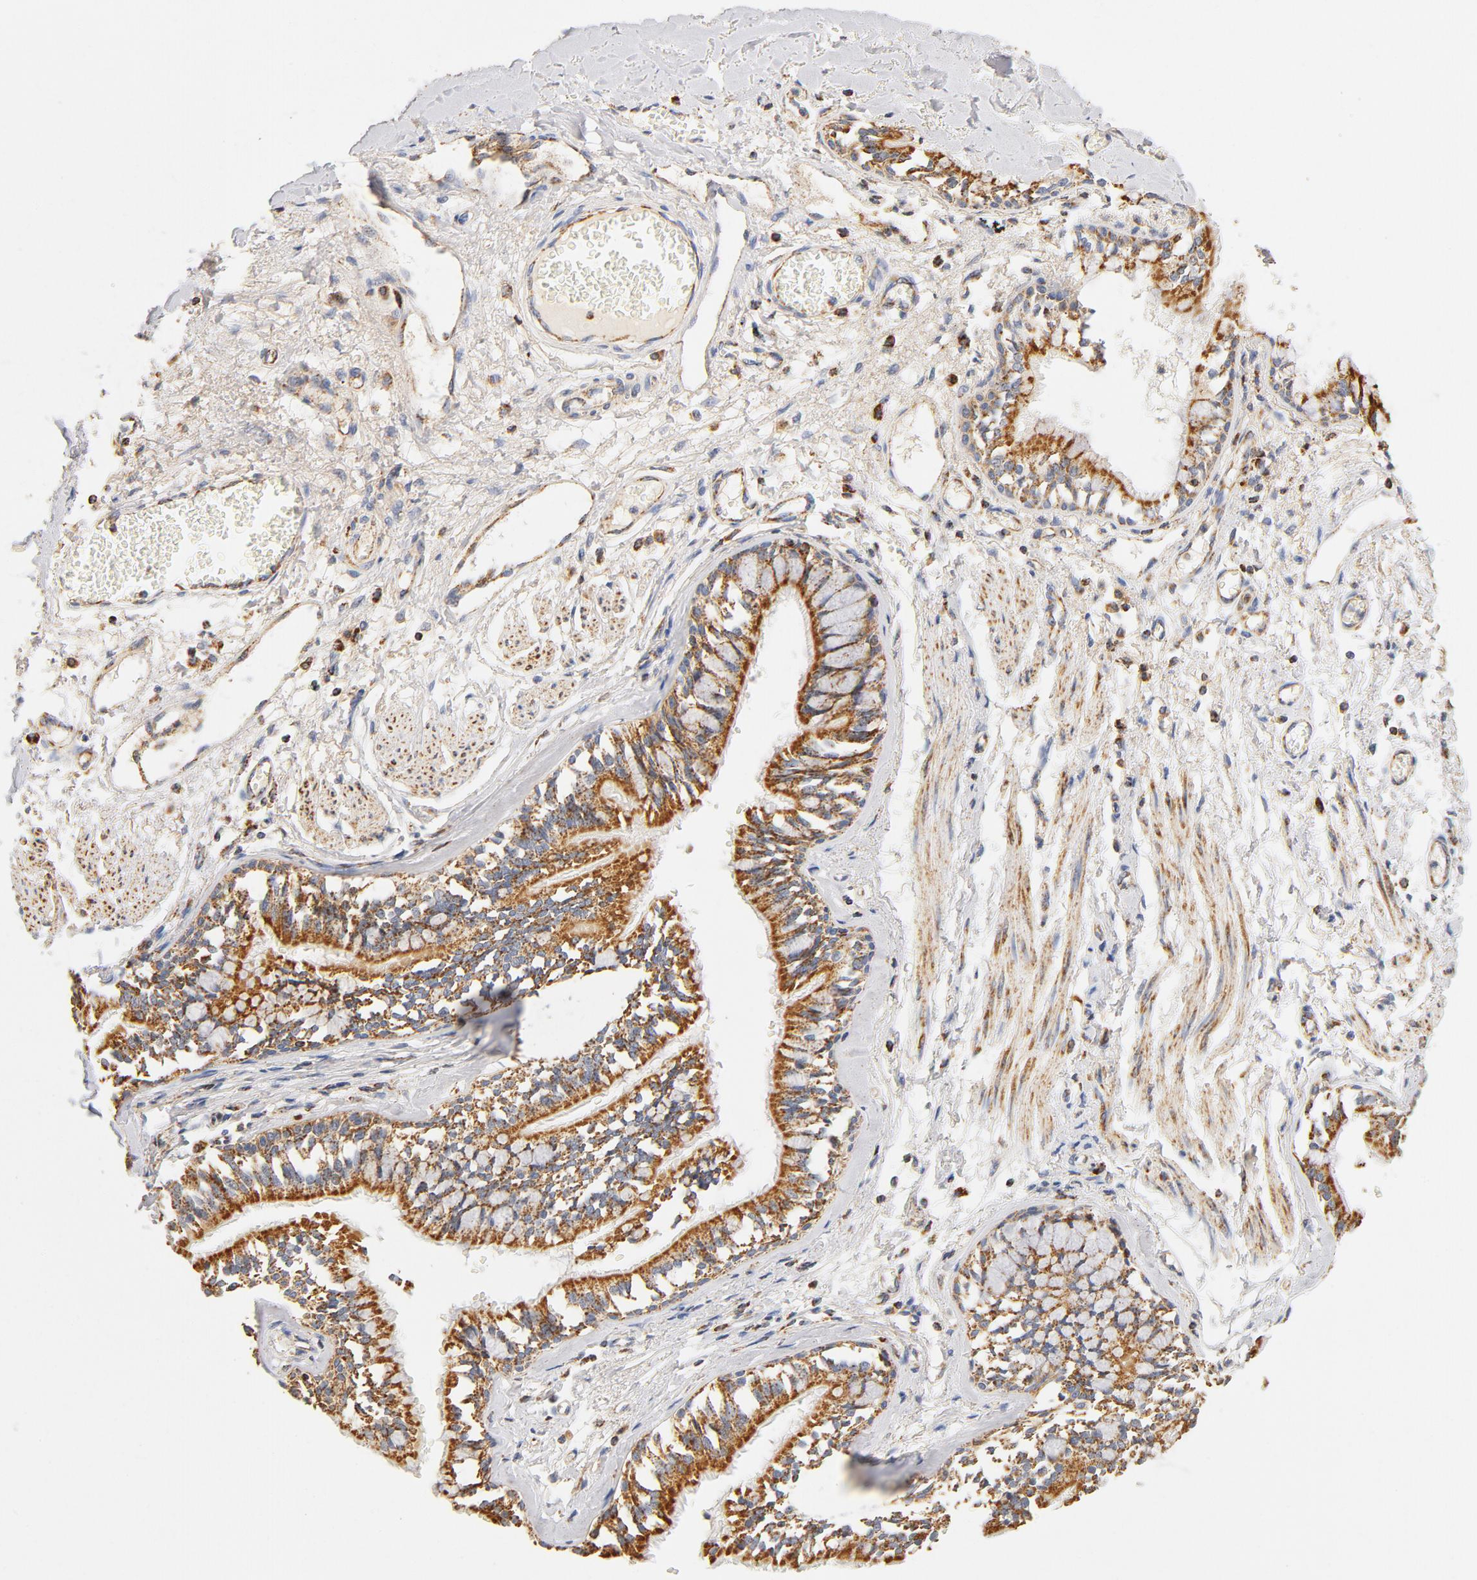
{"staining": {"intensity": "strong", "quantity": ">75%", "location": "cytoplasmic/membranous"}, "tissue": "bronchus", "cell_type": "Respiratory epithelial cells", "image_type": "normal", "snomed": [{"axis": "morphology", "description": "Normal tissue, NOS"}, {"axis": "topography", "description": "Bronchus"}, {"axis": "topography", "description": "Lung"}], "caption": "Immunohistochemistry (IHC) of benign bronchus demonstrates high levels of strong cytoplasmic/membranous expression in about >75% of respiratory epithelial cells. Ihc stains the protein in brown and the nuclei are stained blue.", "gene": "COX4I1", "patient": {"sex": "female", "age": 56}}